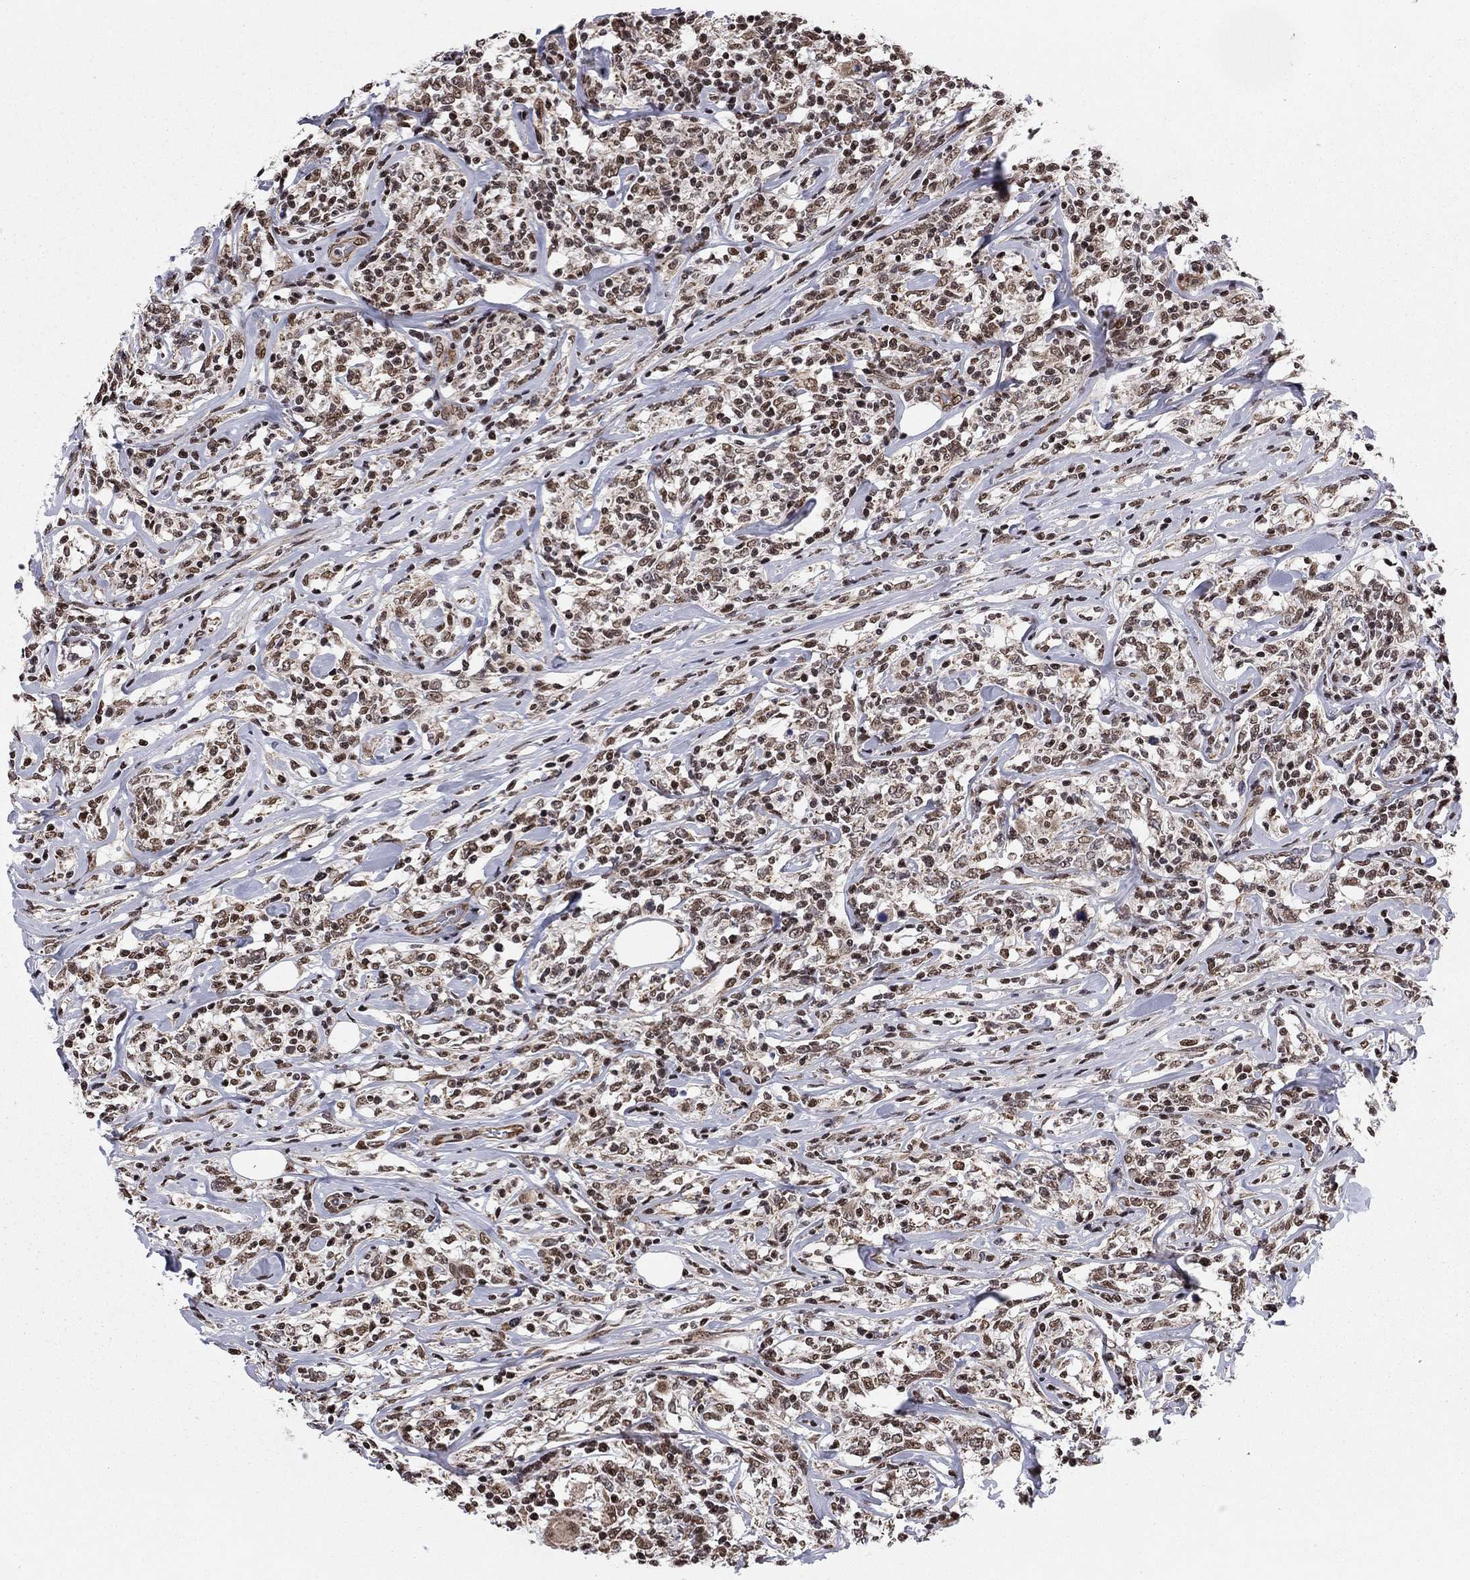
{"staining": {"intensity": "moderate", "quantity": "25%-75%", "location": "nuclear"}, "tissue": "lymphoma", "cell_type": "Tumor cells", "image_type": "cancer", "snomed": [{"axis": "morphology", "description": "Malignant lymphoma, non-Hodgkin's type, High grade"}, {"axis": "topography", "description": "Lymph node"}], "caption": "Protein staining reveals moderate nuclear staining in about 25%-75% of tumor cells in malignant lymphoma, non-Hodgkin's type (high-grade).", "gene": "N4BP2", "patient": {"sex": "female", "age": 84}}